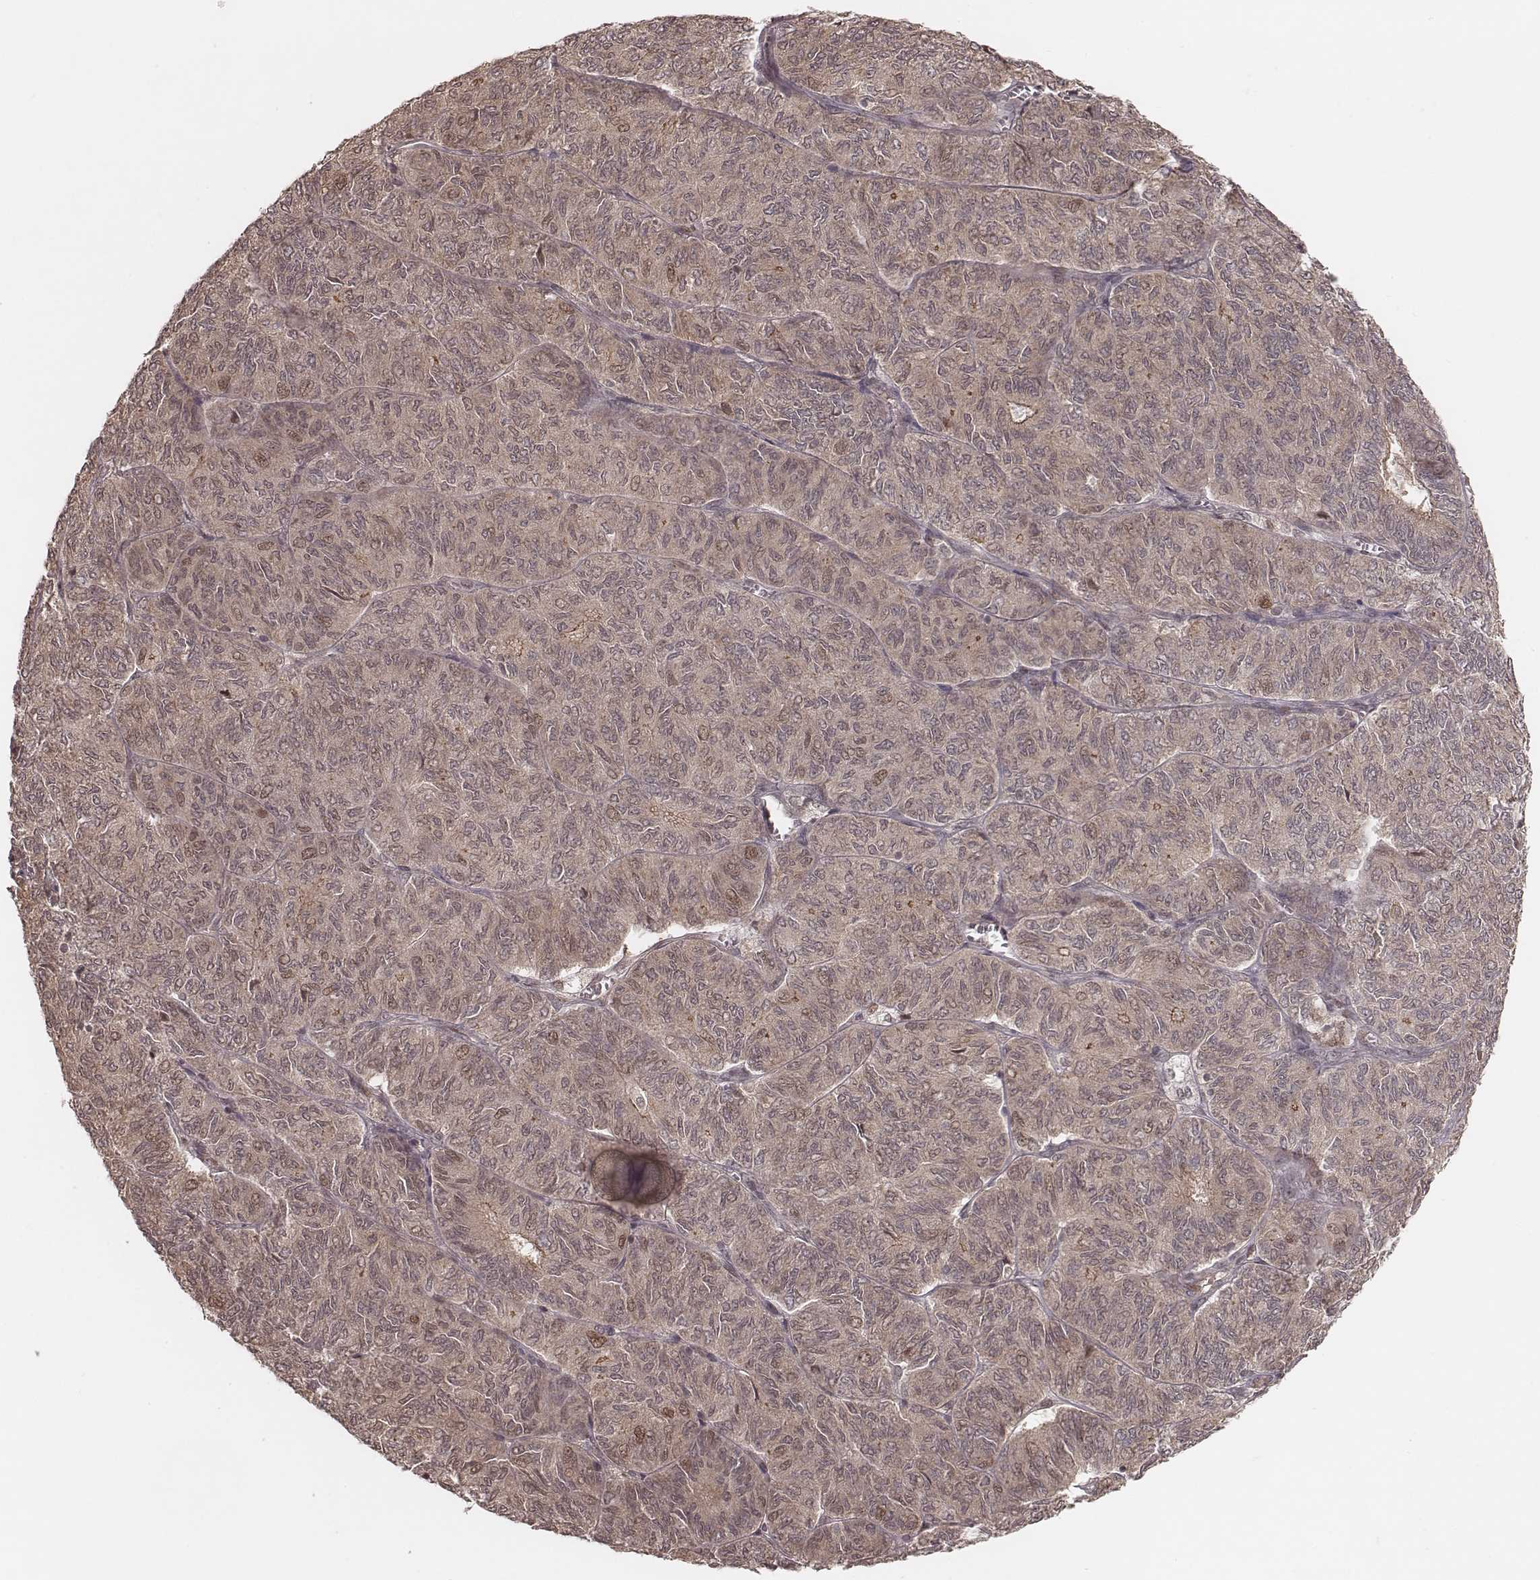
{"staining": {"intensity": "weak", "quantity": ">75%", "location": "cytoplasmic/membranous"}, "tissue": "ovarian cancer", "cell_type": "Tumor cells", "image_type": "cancer", "snomed": [{"axis": "morphology", "description": "Carcinoma, endometroid"}, {"axis": "topography", "description": "Ovary"}], "caption": "Ovarian cancer stained with a protein marker demonstrates weak staining in tumor cells.", "gene": "MYO19", "patient": {"sex": "female", "age": 80}}